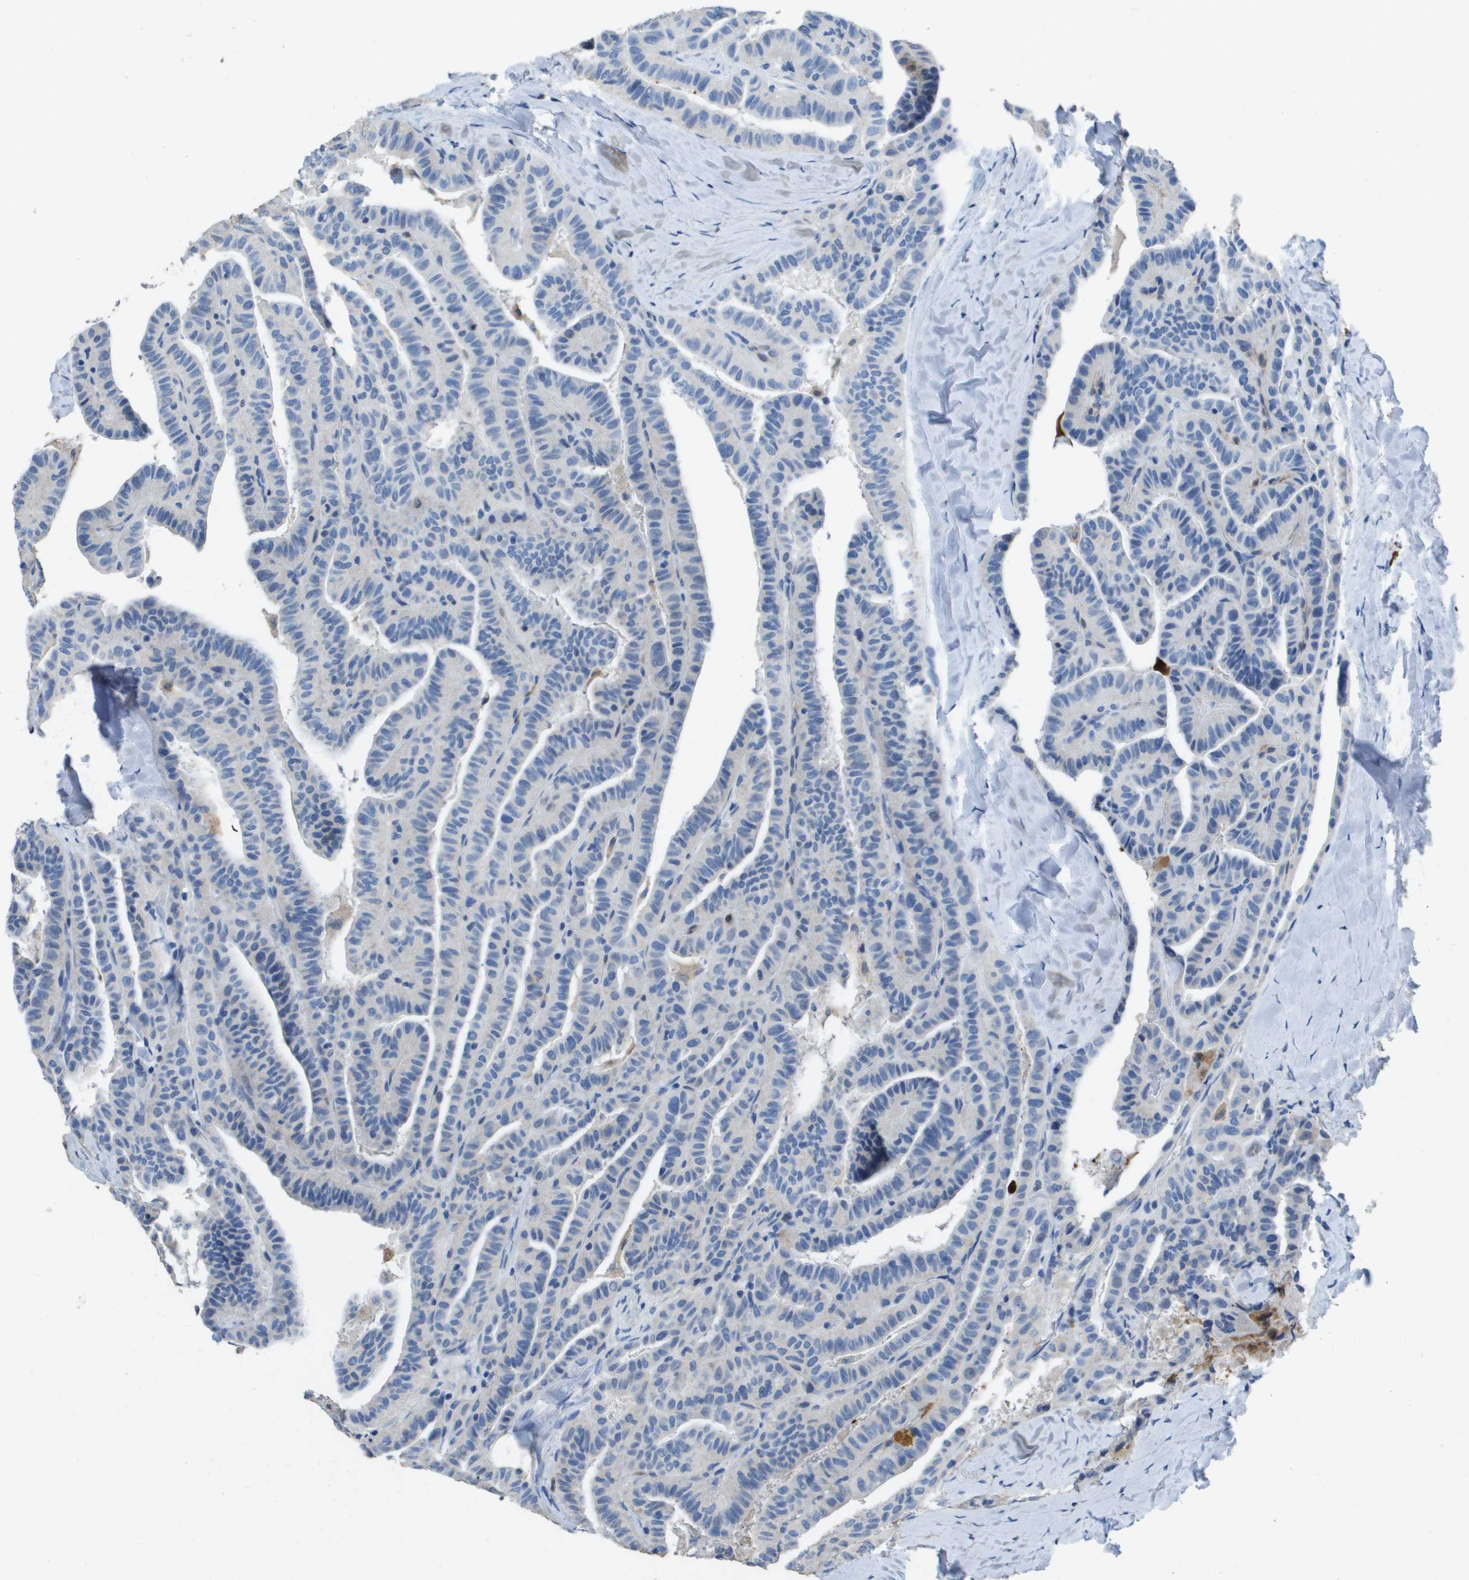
{"staining": {"intensity": "negative", "quantity": "none", "location": "none"}, "tissue": "thyroid cancer", "cell_type": "Tumor cells", "image_type": "cancer", "snomed": [{"axis": "morphology", "description": "Papillary adenocarcinoma, NOS"}, {"axis": "topography", "description": "Thyroid gland"}], "caption": "DAB (3,3'-diaminobenzidine) immunohistochemical staining of thyroid papillary adenocarcinoma displays no significant positivity in tumor cells.", "gene": "FABP5", "patient": {"sex": "male", "age": 77}}